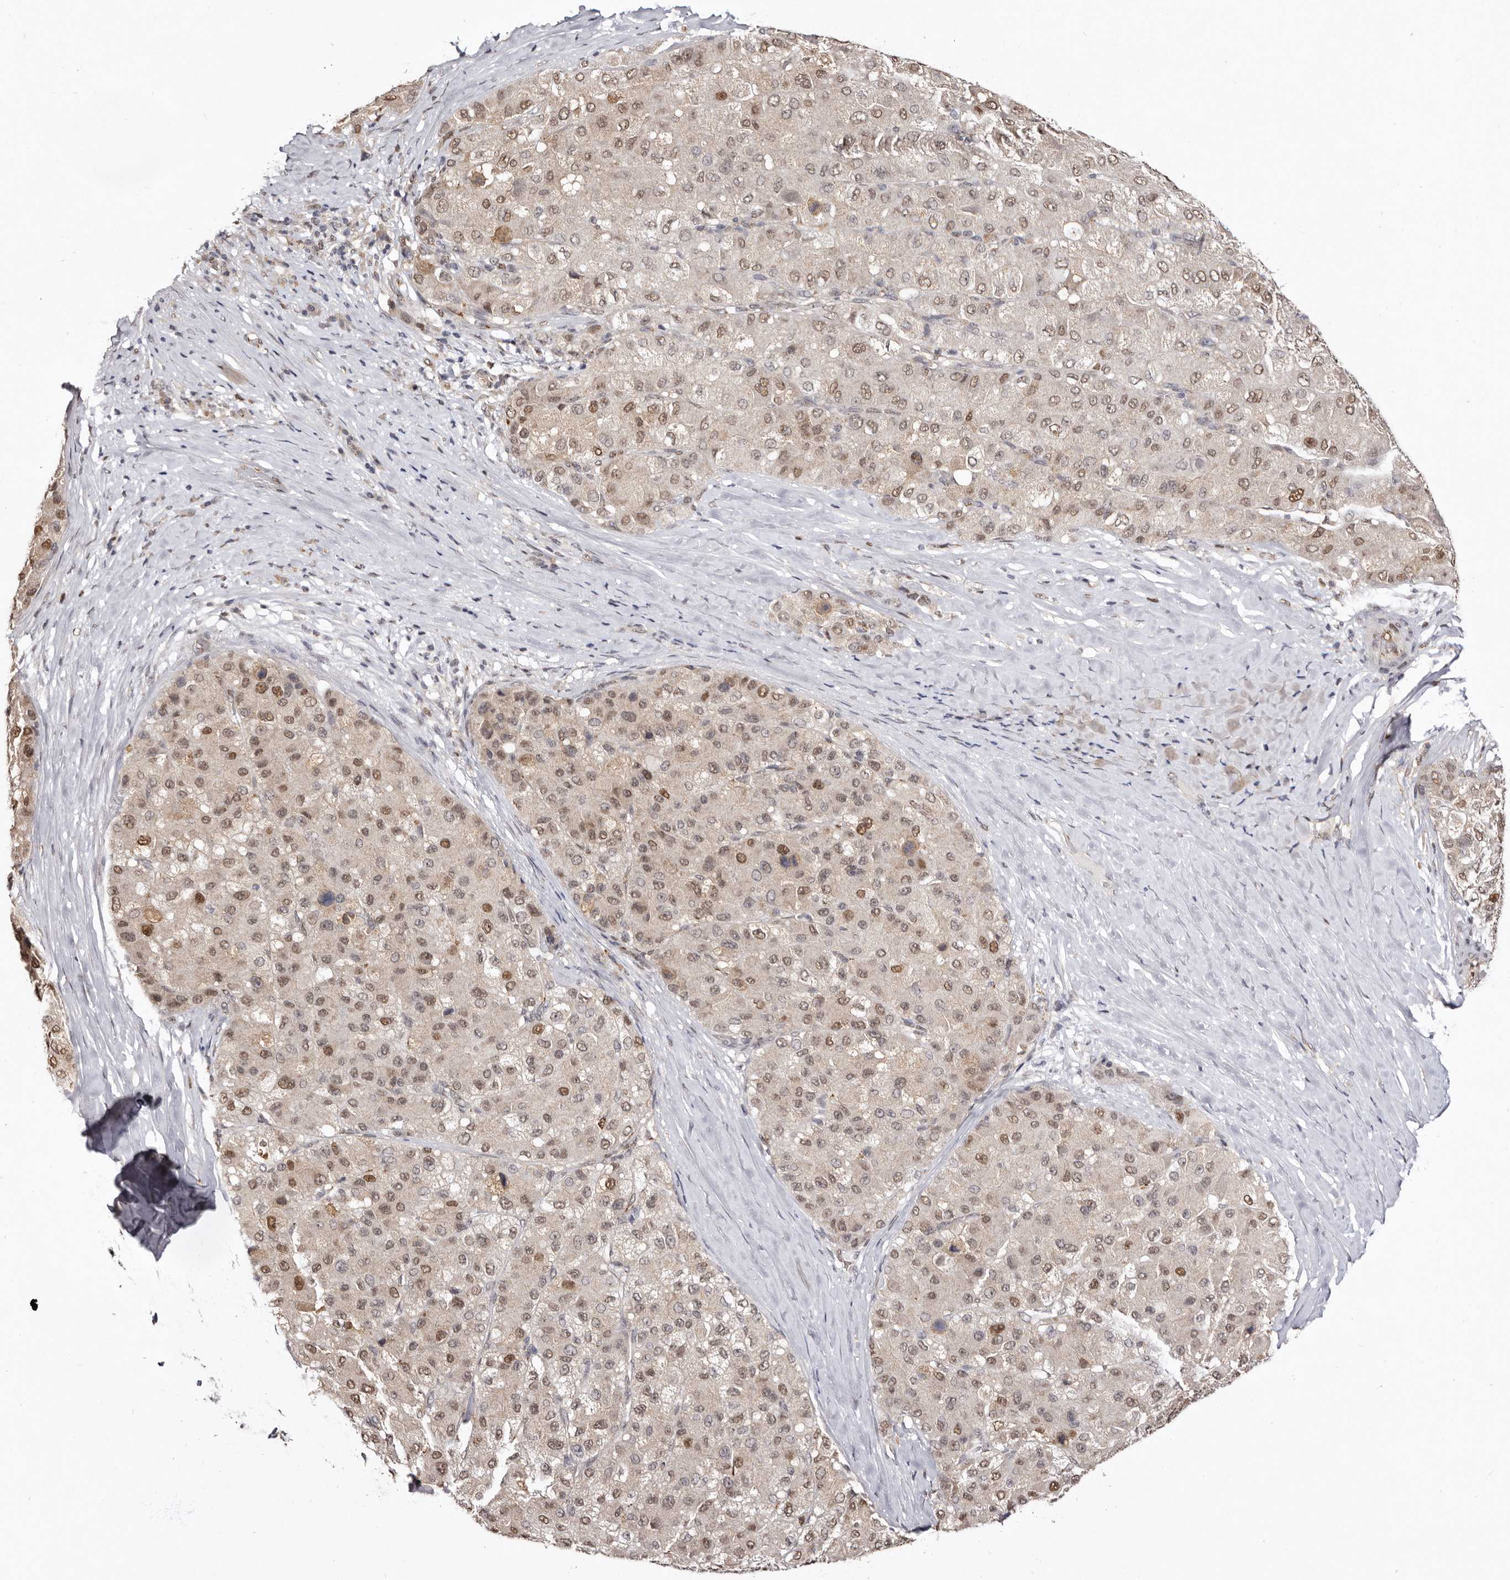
{"staining": {"intensity": "moderate", "quantity": ">75%", "location": "nuclear"}, "tissue": "liver cancer", "cell_type": "Tumor cells", "image_type": "cancer", "snomed": [{"axis": "morphology", "description": "Carcinoma, Hepatocellular, NOS"}, {"axis": "topography", "description": "Liver"}], "caption": "The micrograph displays a brown stain indicating the presence of a protein in the nuclear of tumor cells in liver cancer (hepatocellular carcinoma).", "gene": "NOTCH1", "patient": {"sex": "male", "age": 80}}